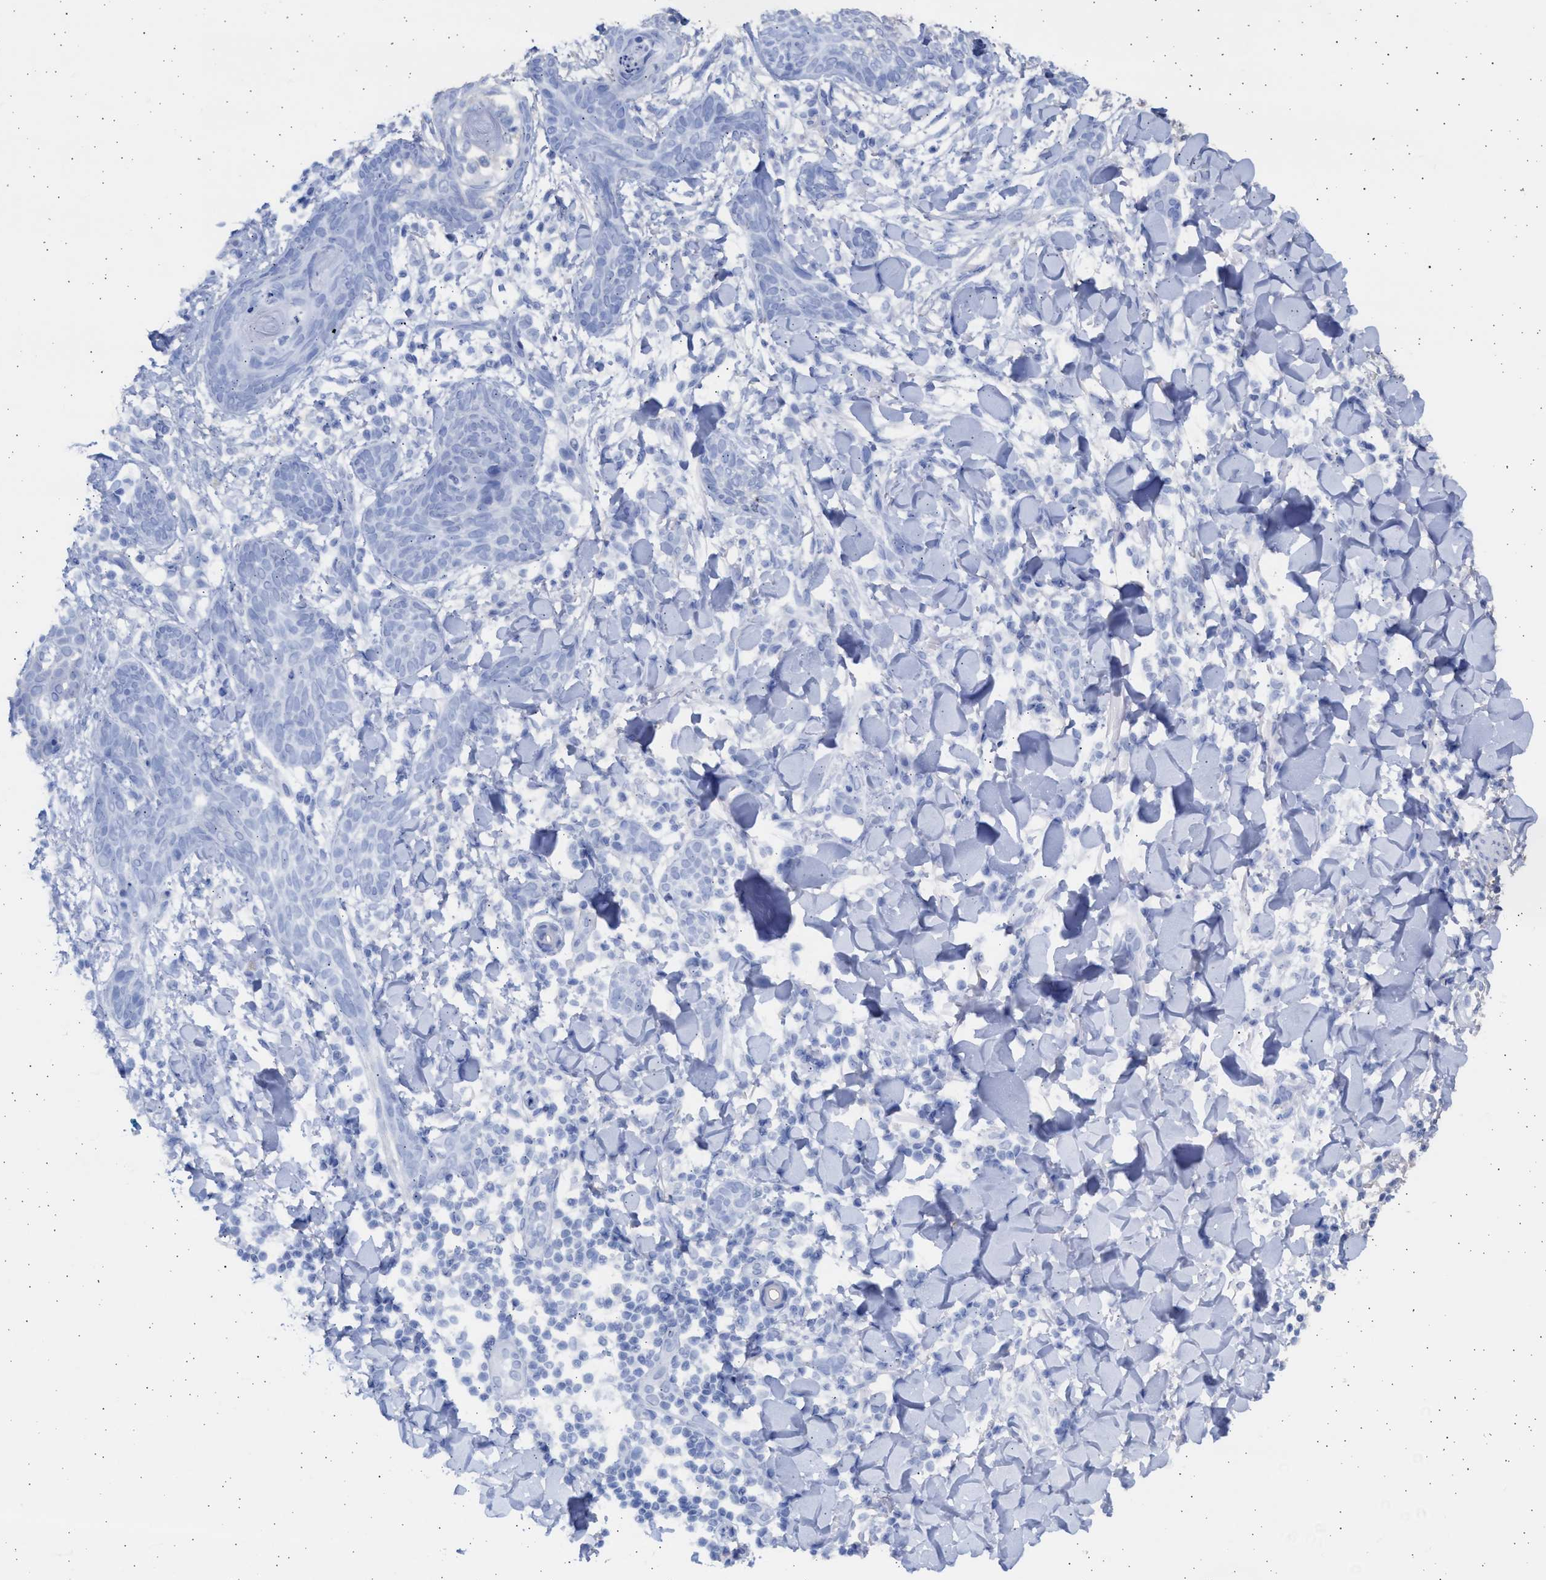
{"staining": {"intensity": "negative", "quantity": "none", "location": "none"}, "tissue": "skin cancer", "cell_type": "Tumor cells", "image_type": "cancer", "snomed": [{"axis": "morphology", "description": "Basal cell carcinoma"}, {"axis": "topography", "description": "Skin"}], "caption": "Histopathology image shows no protein expression in tumor cells of skin basal cell carcinoma tissue.", "gene": "ALDOC", "patient": {"sex": "female", "age": 59}}